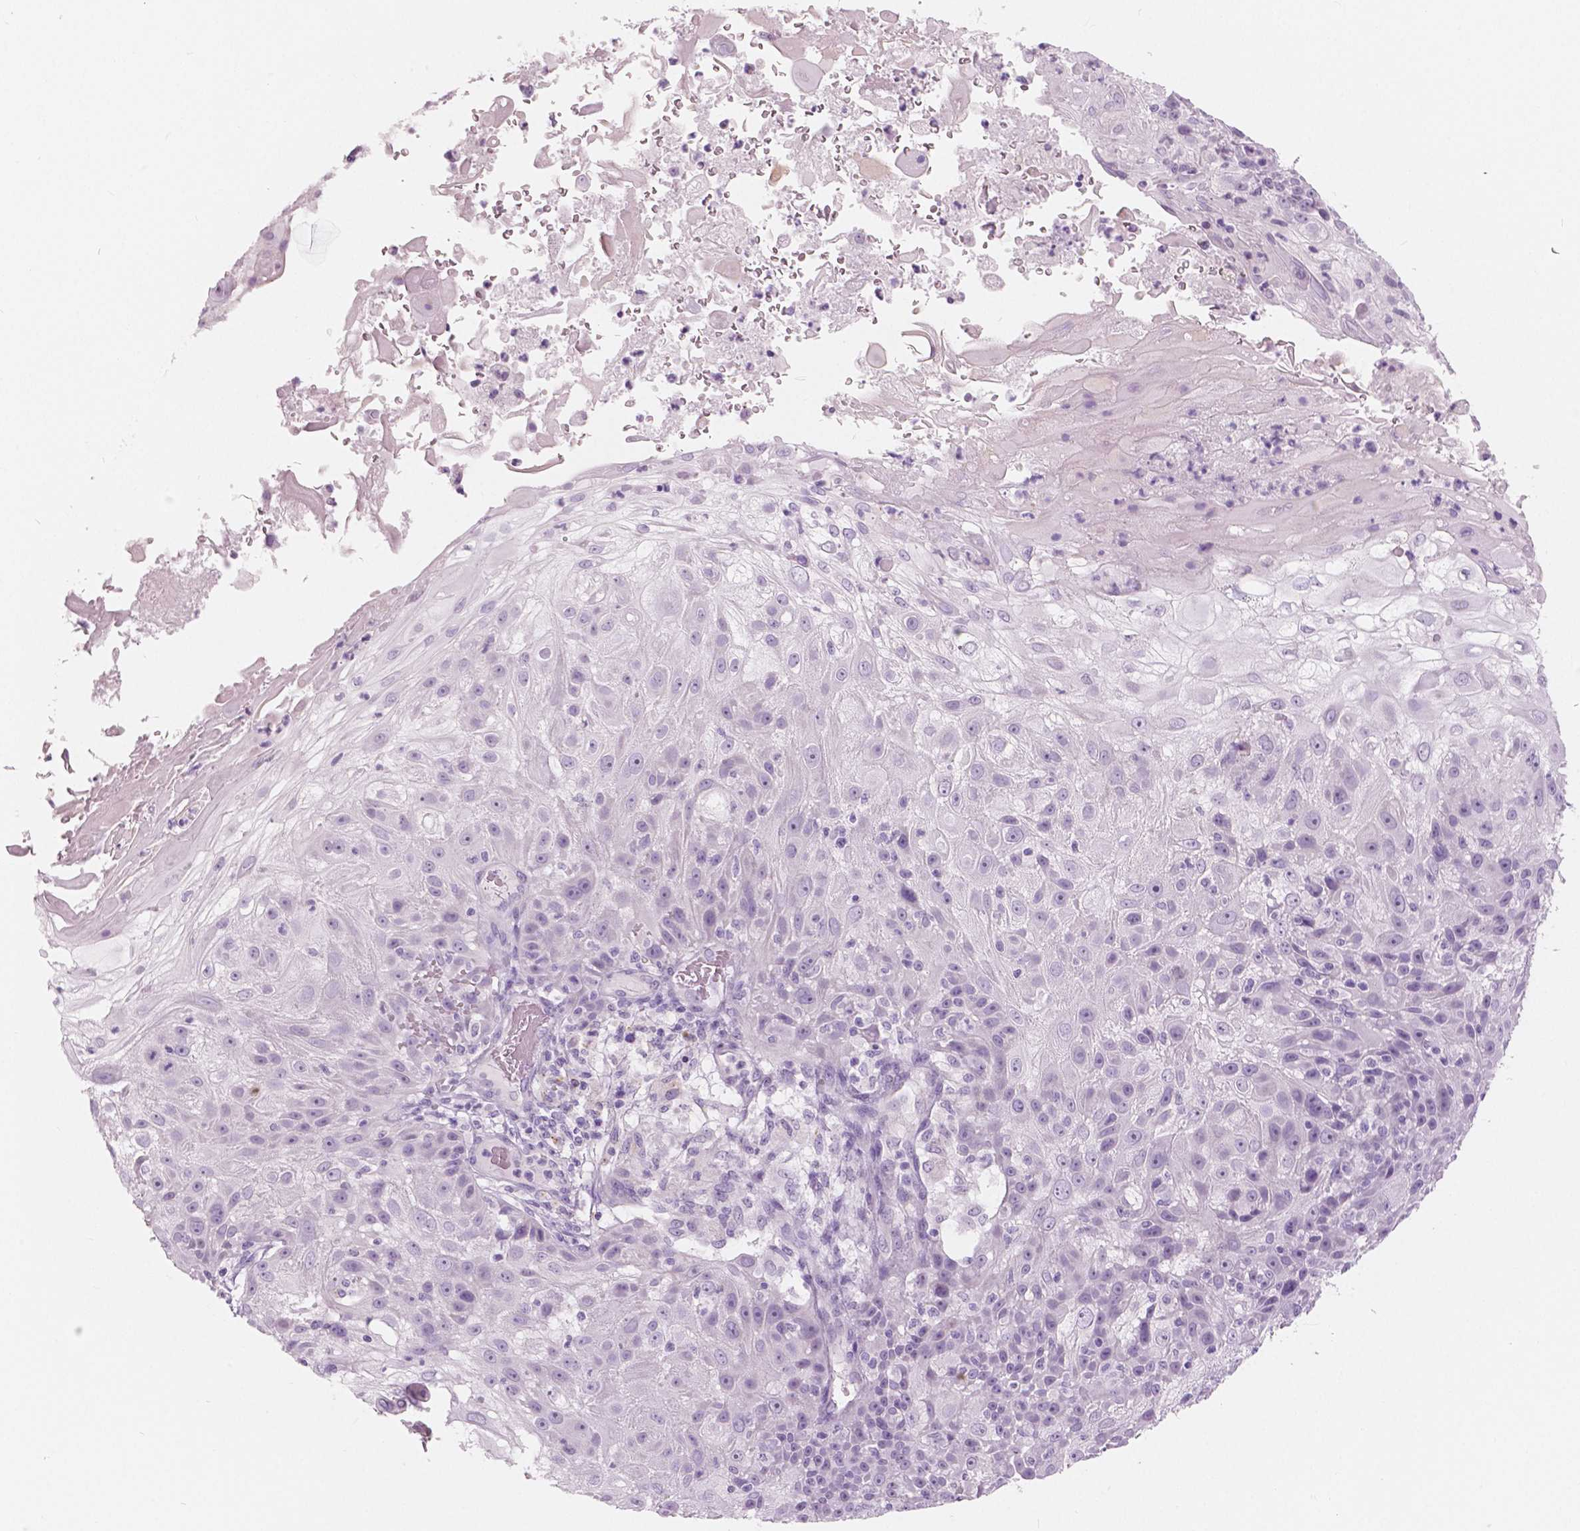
{"staining": {"intensity": "negative", "quantity": "none", "location": "none"}, "tissue": "skin cancer", "cell_type": "Tumor cells", "image_type": "cancer", "snomed": [{"axis": "morphology", "description": "Normal tissue, NOS"}, {"axis": "morphology", "description": "Squamous cell carcinoma, NOS"}, {"axis": "topography", "description": "Skin"}], "caption": "The histopathology image displays no staining of tumor cells in skin cancer (squamous cell carcinoma).", "gene": "A4GNT", "patient": {"sex": "female", "age": 83}}